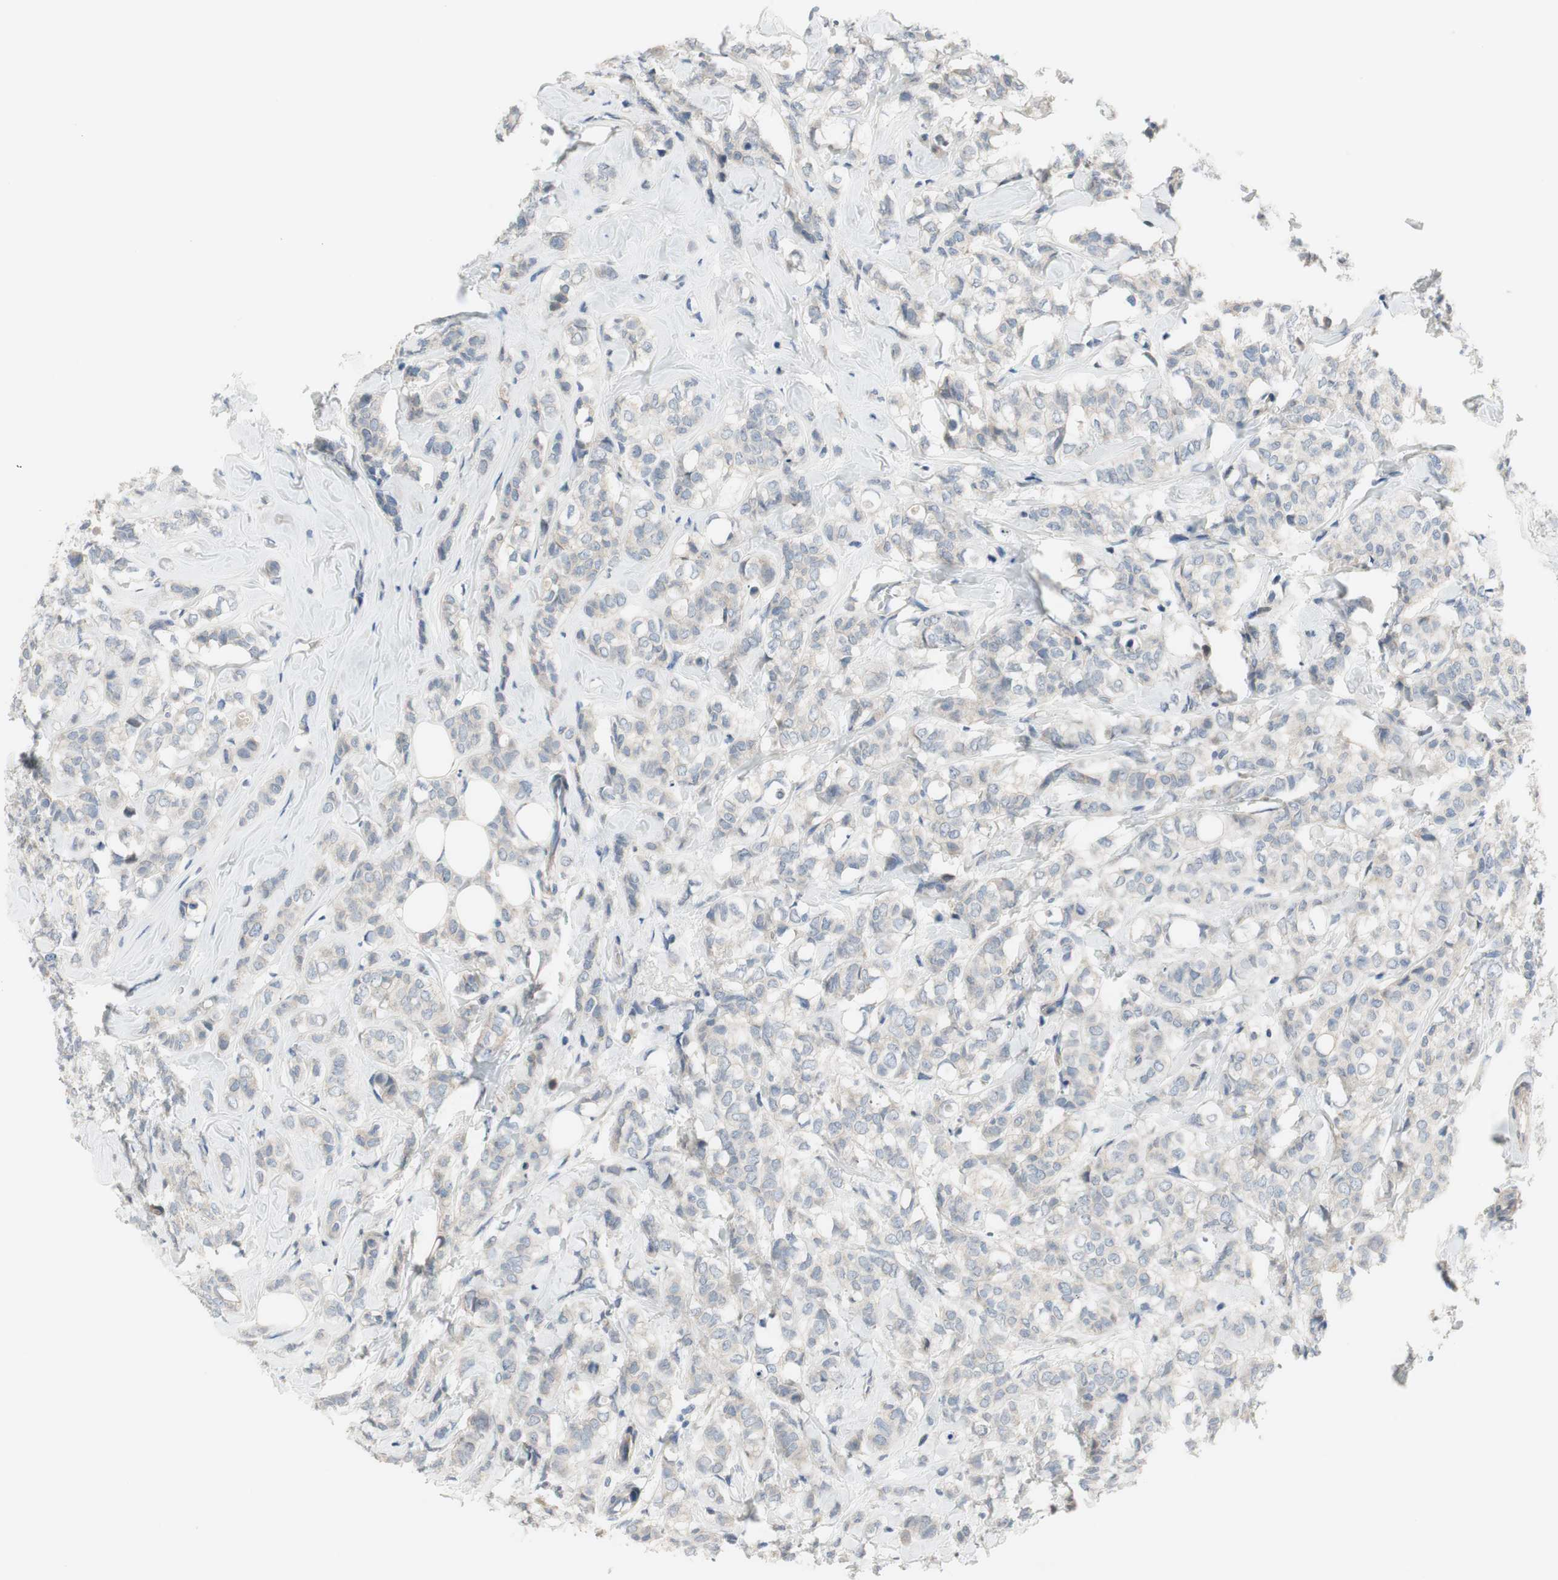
{"staining": {"intensity": "negative", "quantity": "none", "location": "none"}, "tissue": "breast cancer", "cell_type": "Tumor cells", "image_type": "cancer", "snomed": [{"axis": "morphology", "description": "Lobular carcinoma"}, {"axis": "topography", "description": "Breast"}], "caption": "Tumor cells are negative for brown protein staining in breast lobular carcinoma. (DAB IHC with hematoxylin counter stain).", "gene": "TACR3", "patient": {"sex": "female", "age": 60}}